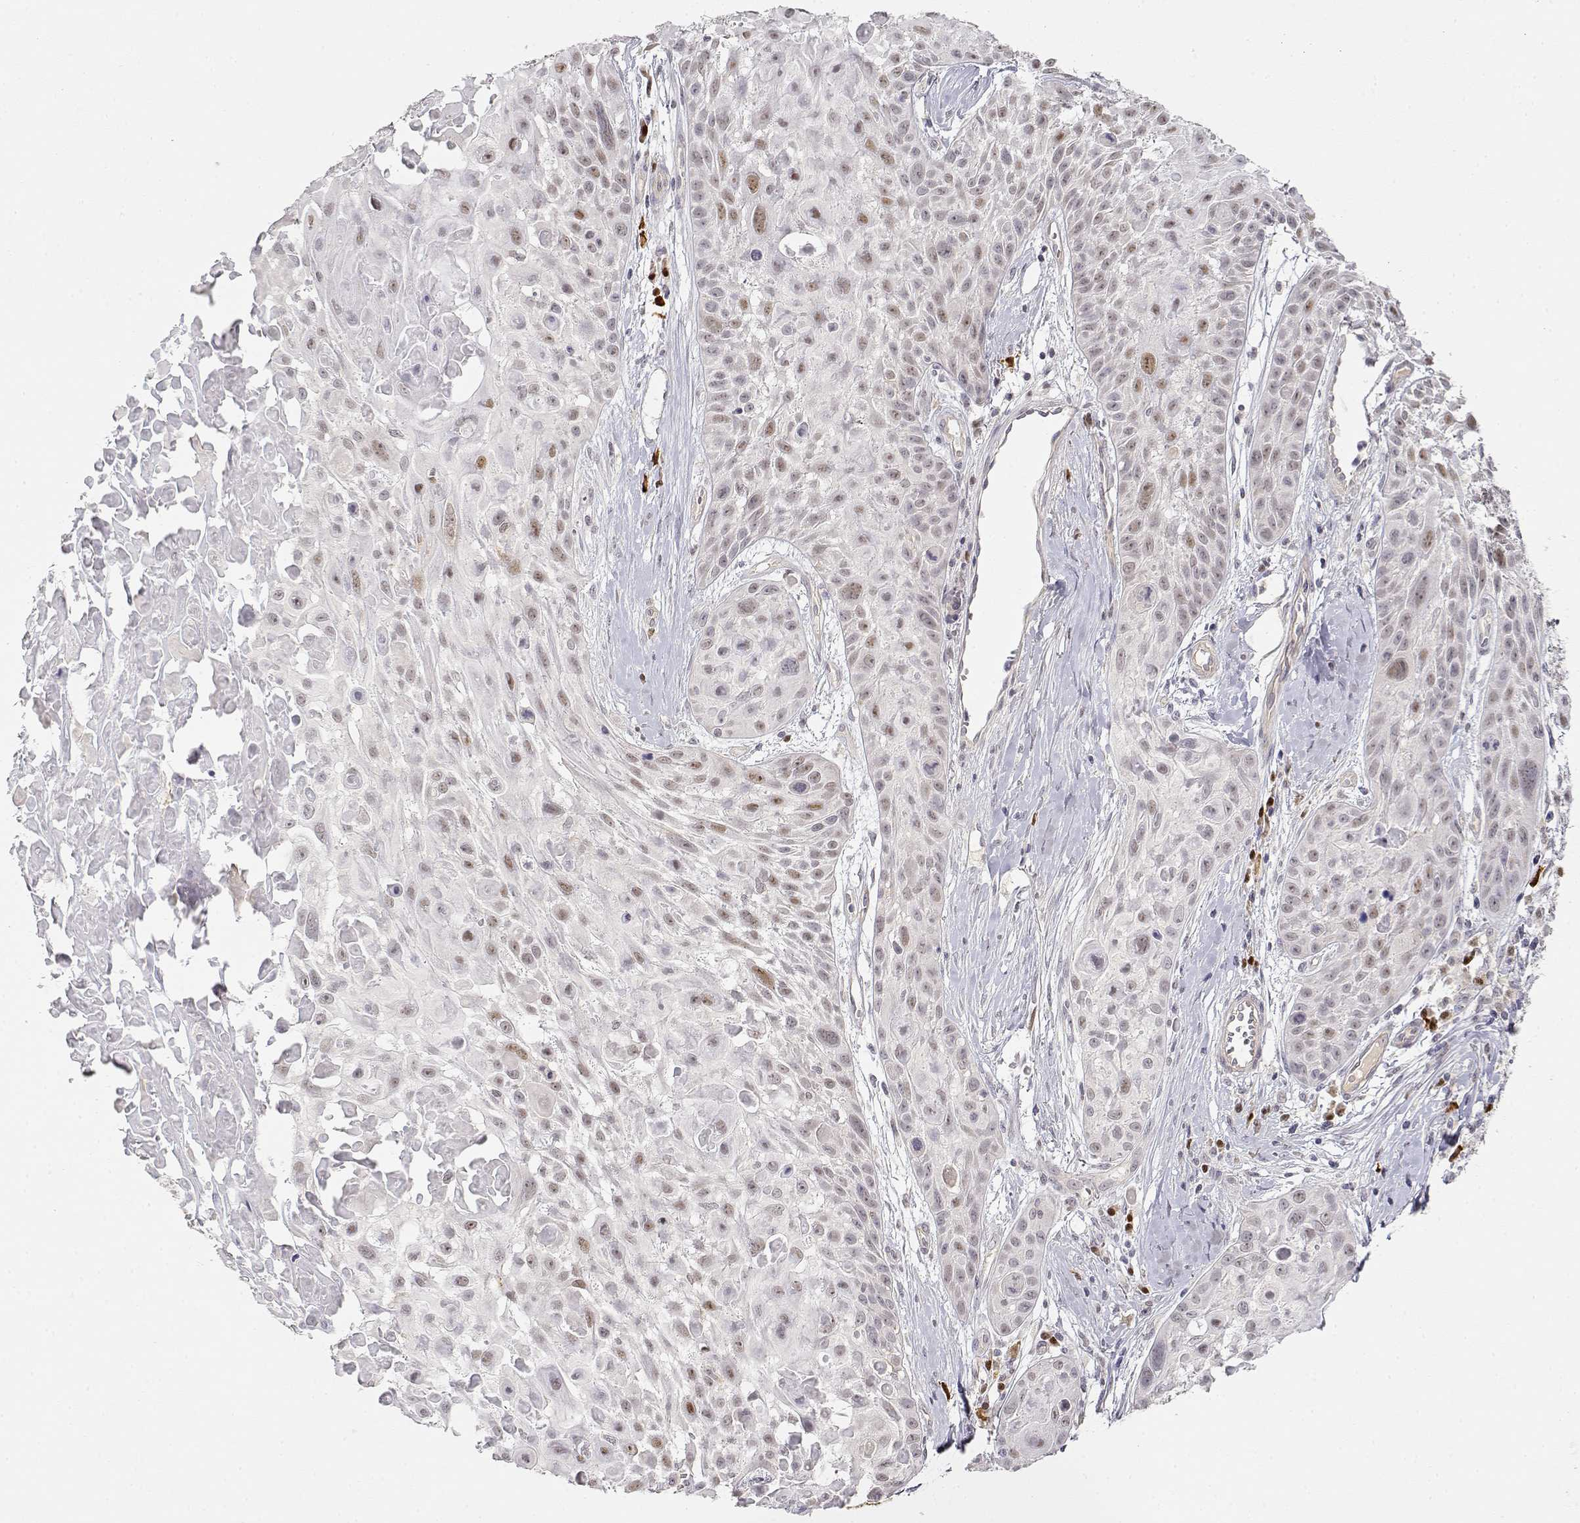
{"staining": {"intensity": "moderate", "quantity": "<25%", "location": "nuclear"}, "tissue": "skin cancer", "cell_type": "Tumor cells", "image_type": "cancer", "snomed": [{"axis": "morphology", "description": "Squamous cell carcinoma, NOS"}, {"axis": "topography", "description": "Skin"}, {"axis": "topography", "description": "Anal"}], "caption": "An image of human skin cancer stained for a protein shows moderate nuclear brown staining in tumor cells. Nuclei are stained in blue.", "gene": "EAF2", "patient": {"sex": "female", "age": 75}}